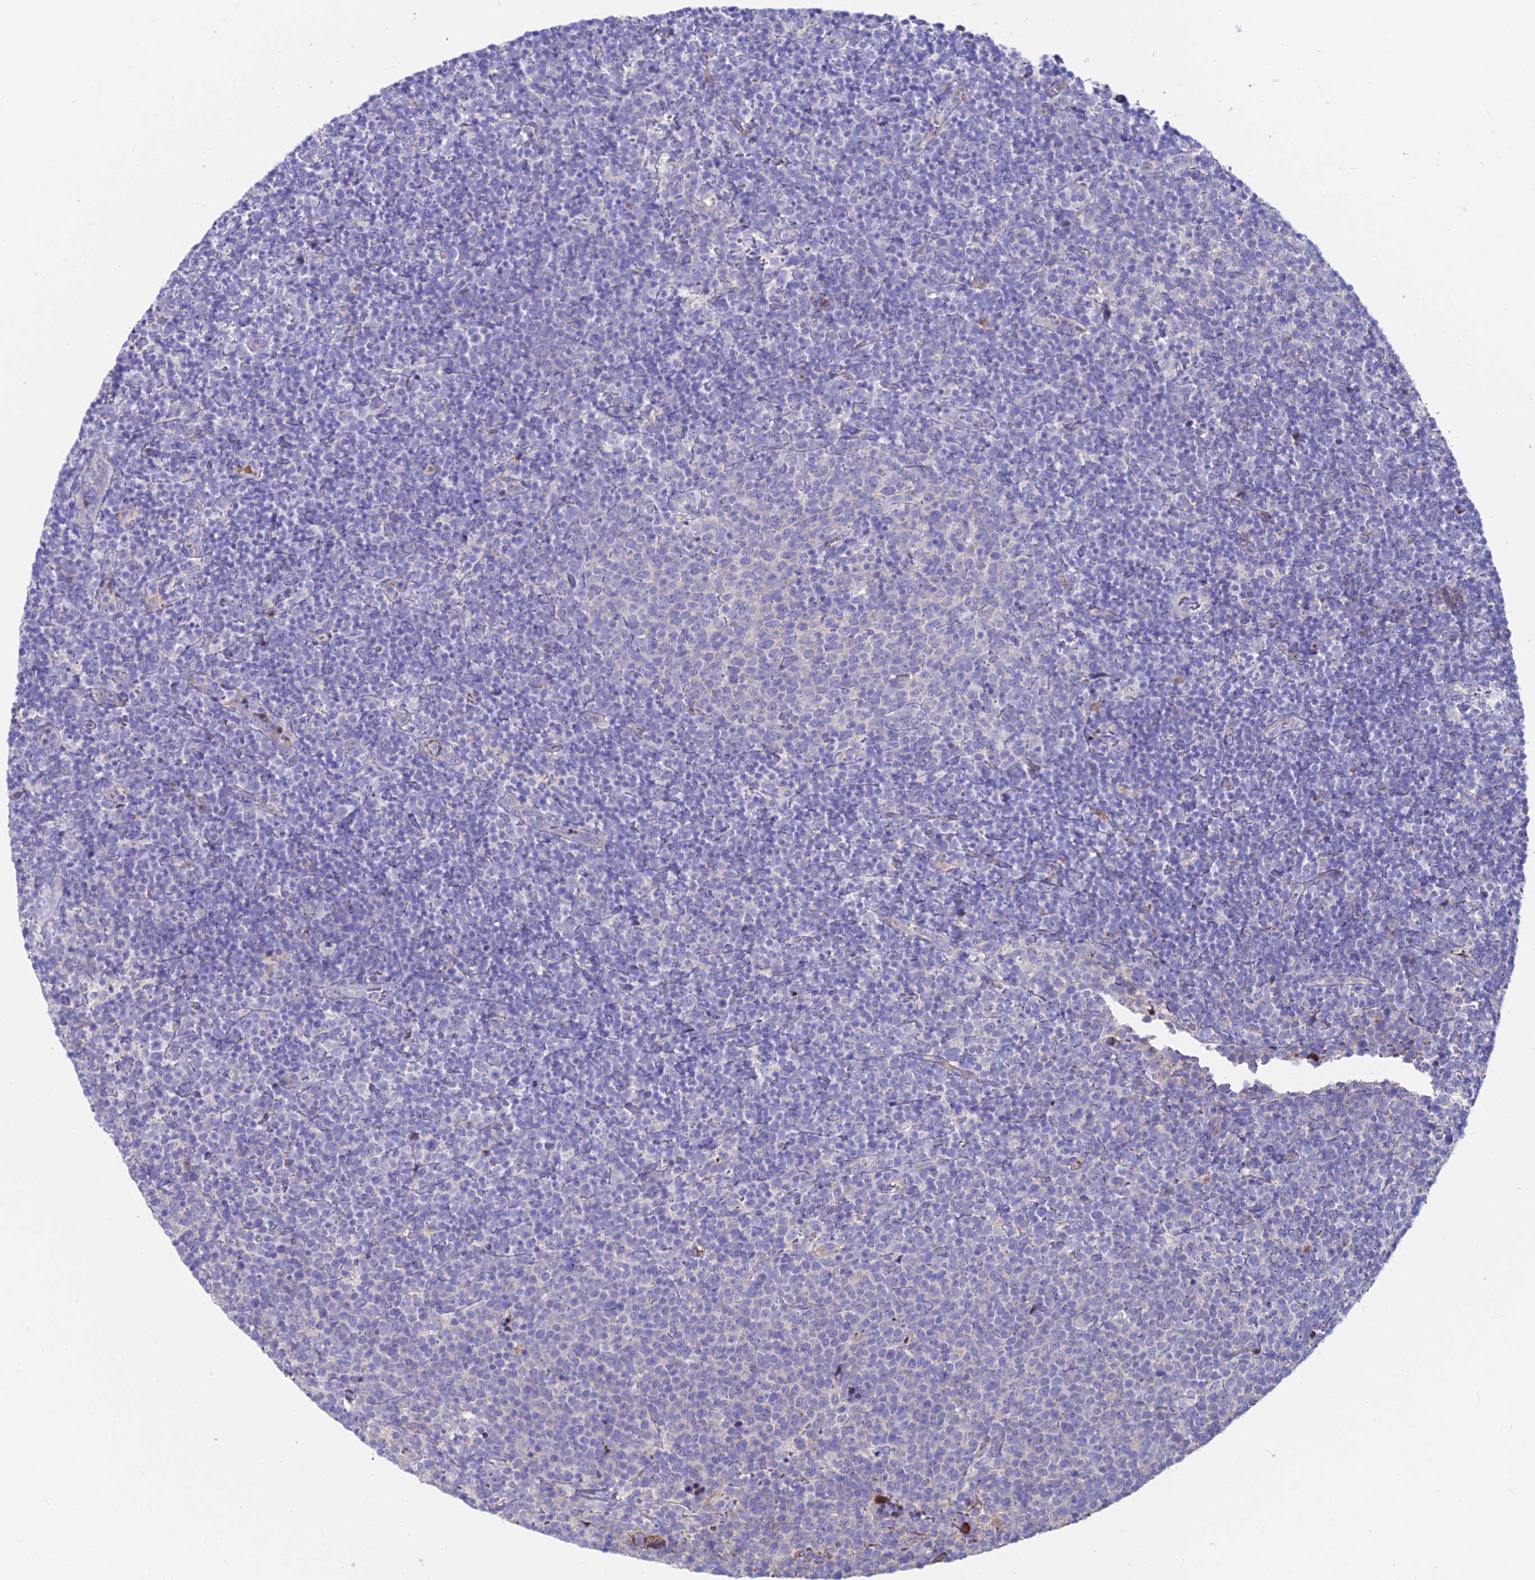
{"staining": {"intensity": "negative", "quantity": "none", "location": "none"}, "tissue": "lymphoma", "cell_type": "Tumor cells", "image_type": "cancer", "snomed": [{"axis": "morphology", "description": "Malignant lymphoma, non-Hodgkin's type, High grade"}, {"axis": "topography", "description": "Lymph node"}], "caption": "A high-resolution photomicrograph shows immunohistochemistry staining of lymphoma, which displays no significant expression in tumor cells.", "gene": "SLC25A16", "patient": {"sex": "male", "age": 61}}